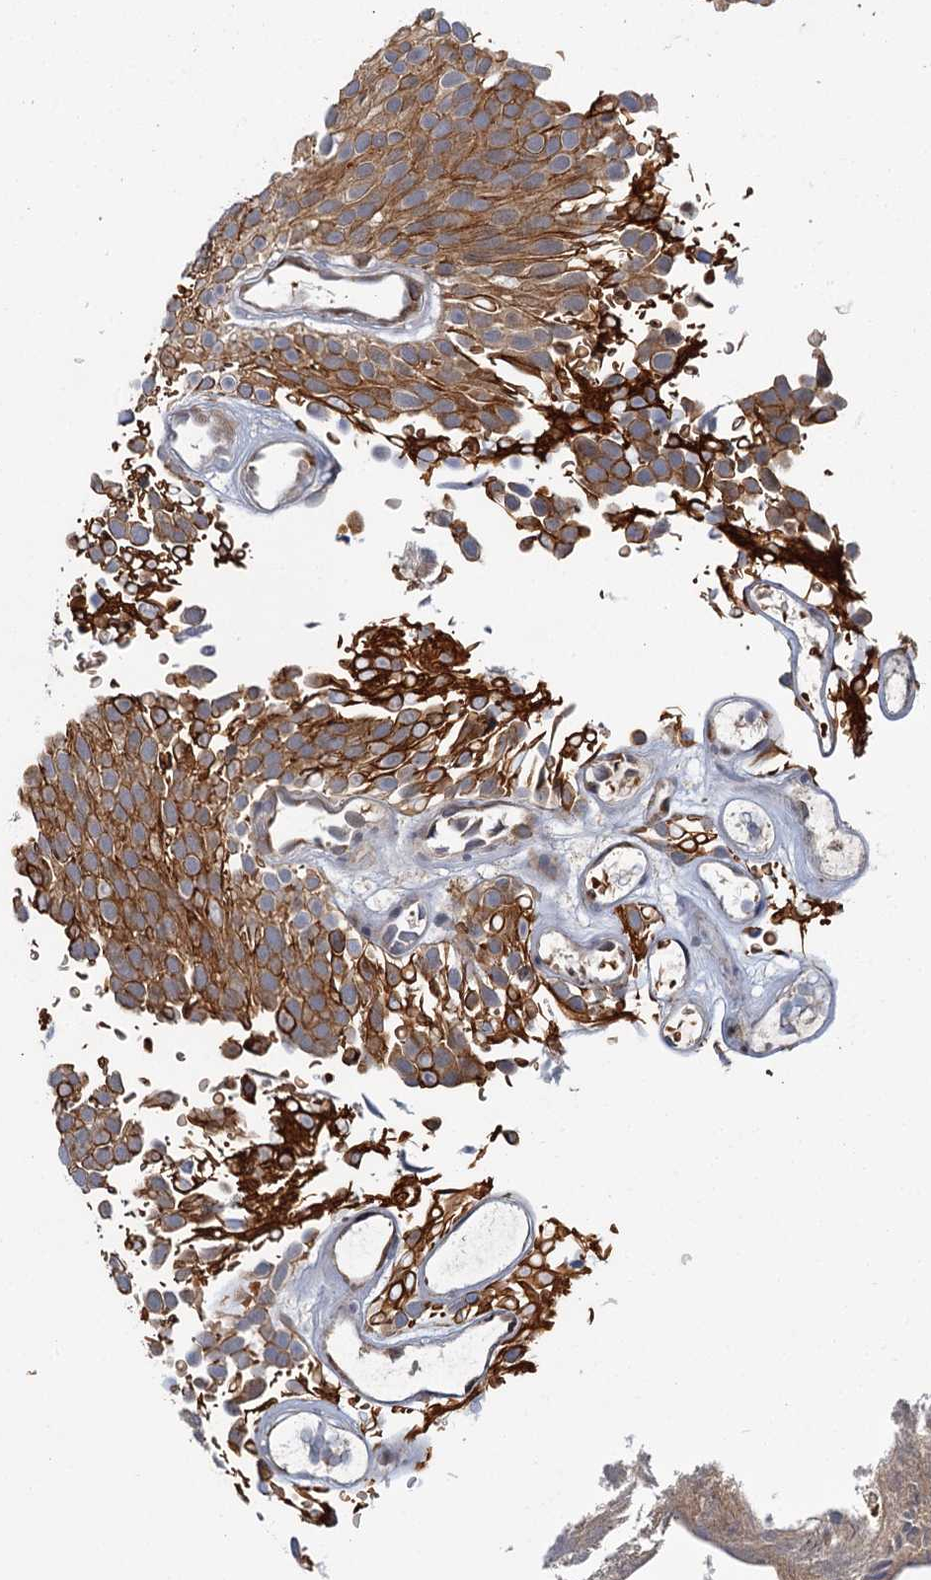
{"staining": {"intensity": "moderate", "quantity": ">75%", "location": "cytoplasmic/membranous"}, "tissue": "urothelial cancer", "cell_type": "Tumor cells", "image_type": "cancer", "snomed": [{"axis": "morphology", "description": "Urothelial carcinoma, Low grade"}, {"axis": "topography", "description": "Urinary bladder"}], "caption": "Immunohistochemistry photomicrograph of neoplastic tissue: urothelial cancer stained using immunohistochemistry displays medium levels of moderate protein expression localized specifically in the cytoplasmic/membranous of tumor cells, appearing as a cytoplasmic/membranous brown color.", "gene": "APBA2", "patient": {"sex": "male", "age": 78}}